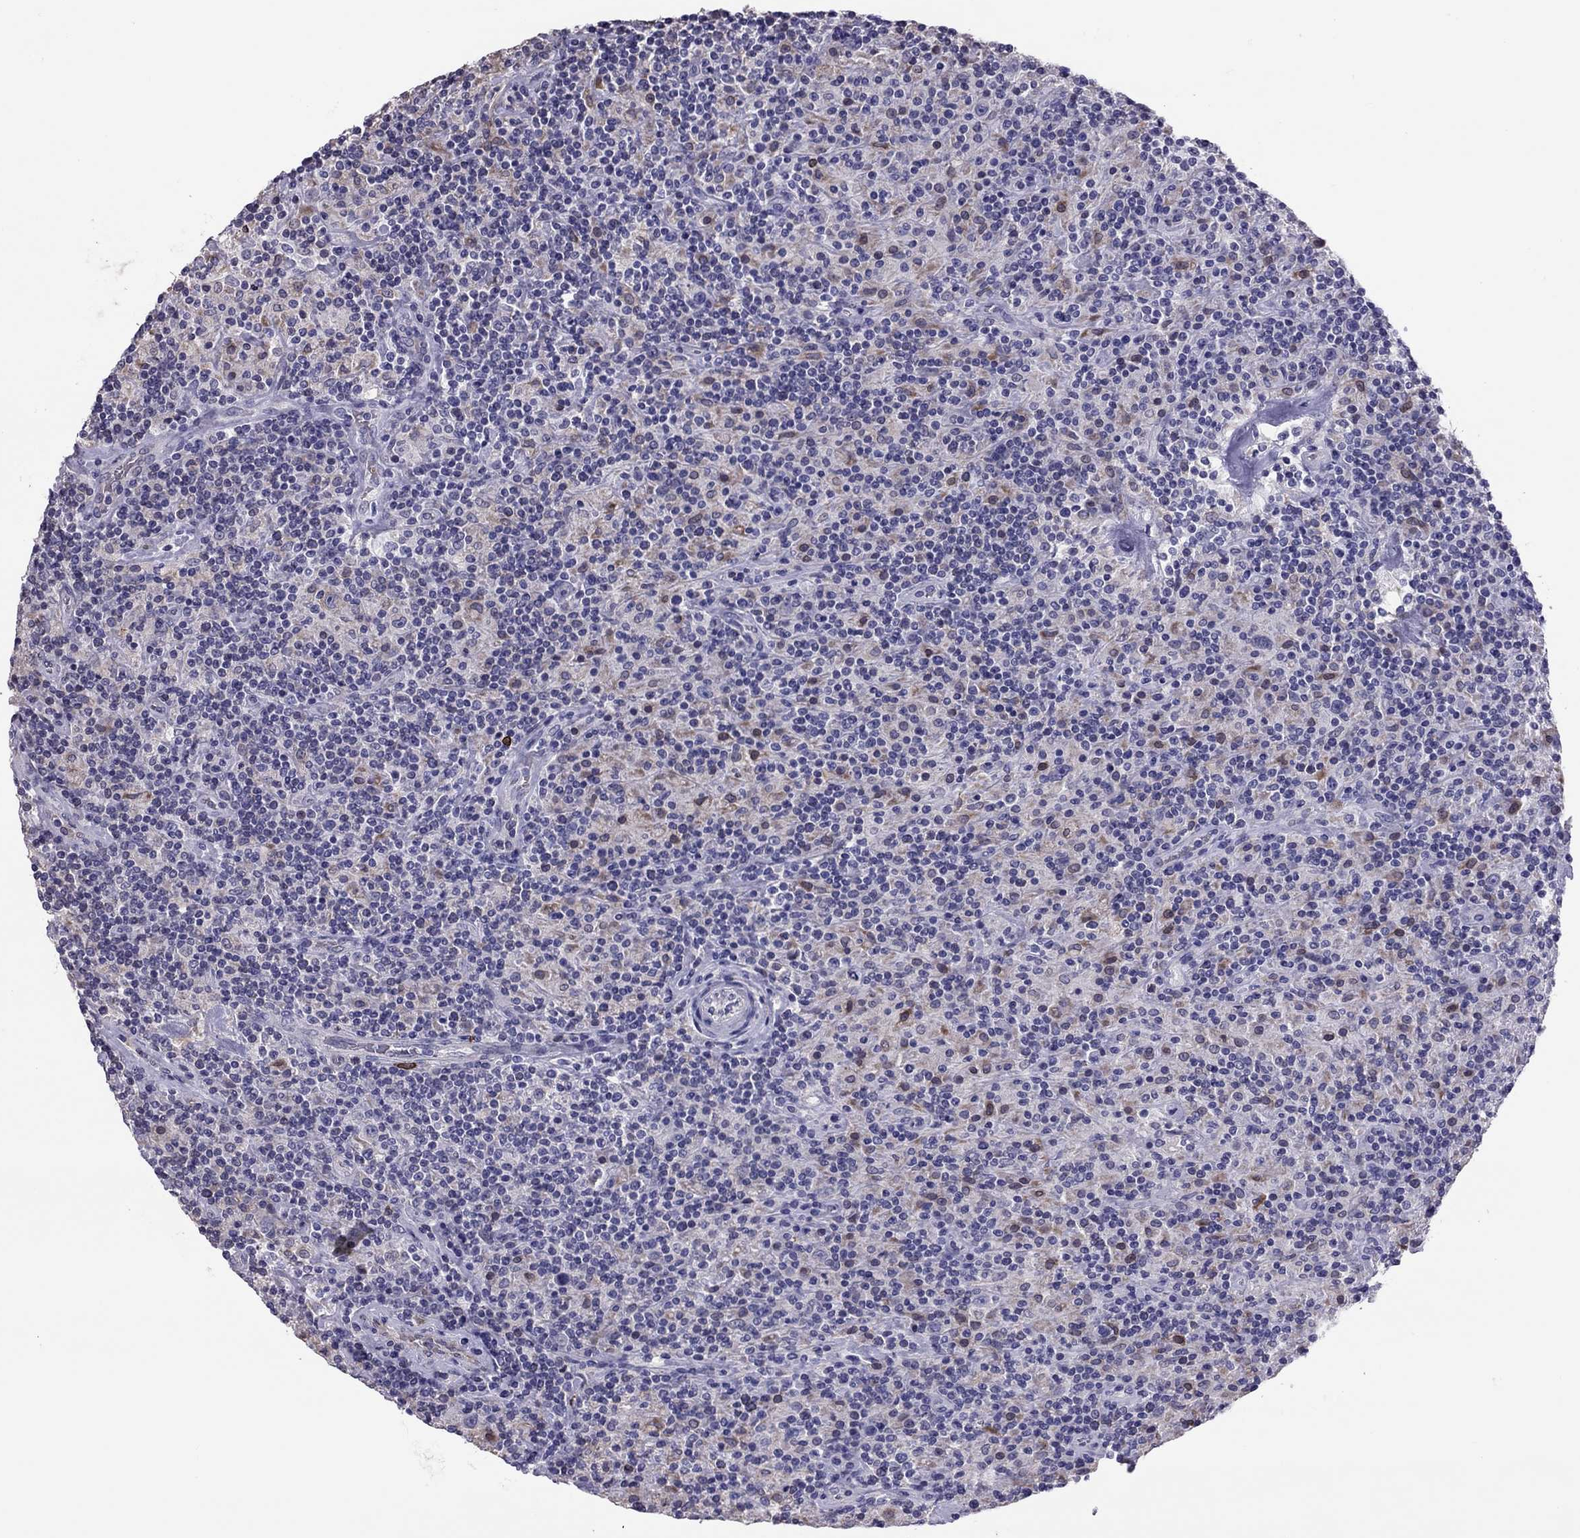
{"staining": {"intensity": "negative", "quantity": "none", "location": "none"}, "tissue": "lymphoma", "cell_type": "Tumor cells", "image_type": "cancer", "snomed": [{"axis": "morphology", "description": "Hodgkin's disease, NOS"}, {"axis": "topography", "description": "Lymph node"}], "caption": "This is an IHC photomicrograph of lymphoma. There is no positivity in tumor cells.", "gene": "ADORA2A", "patient": {"sex": "male", "age": 70}}